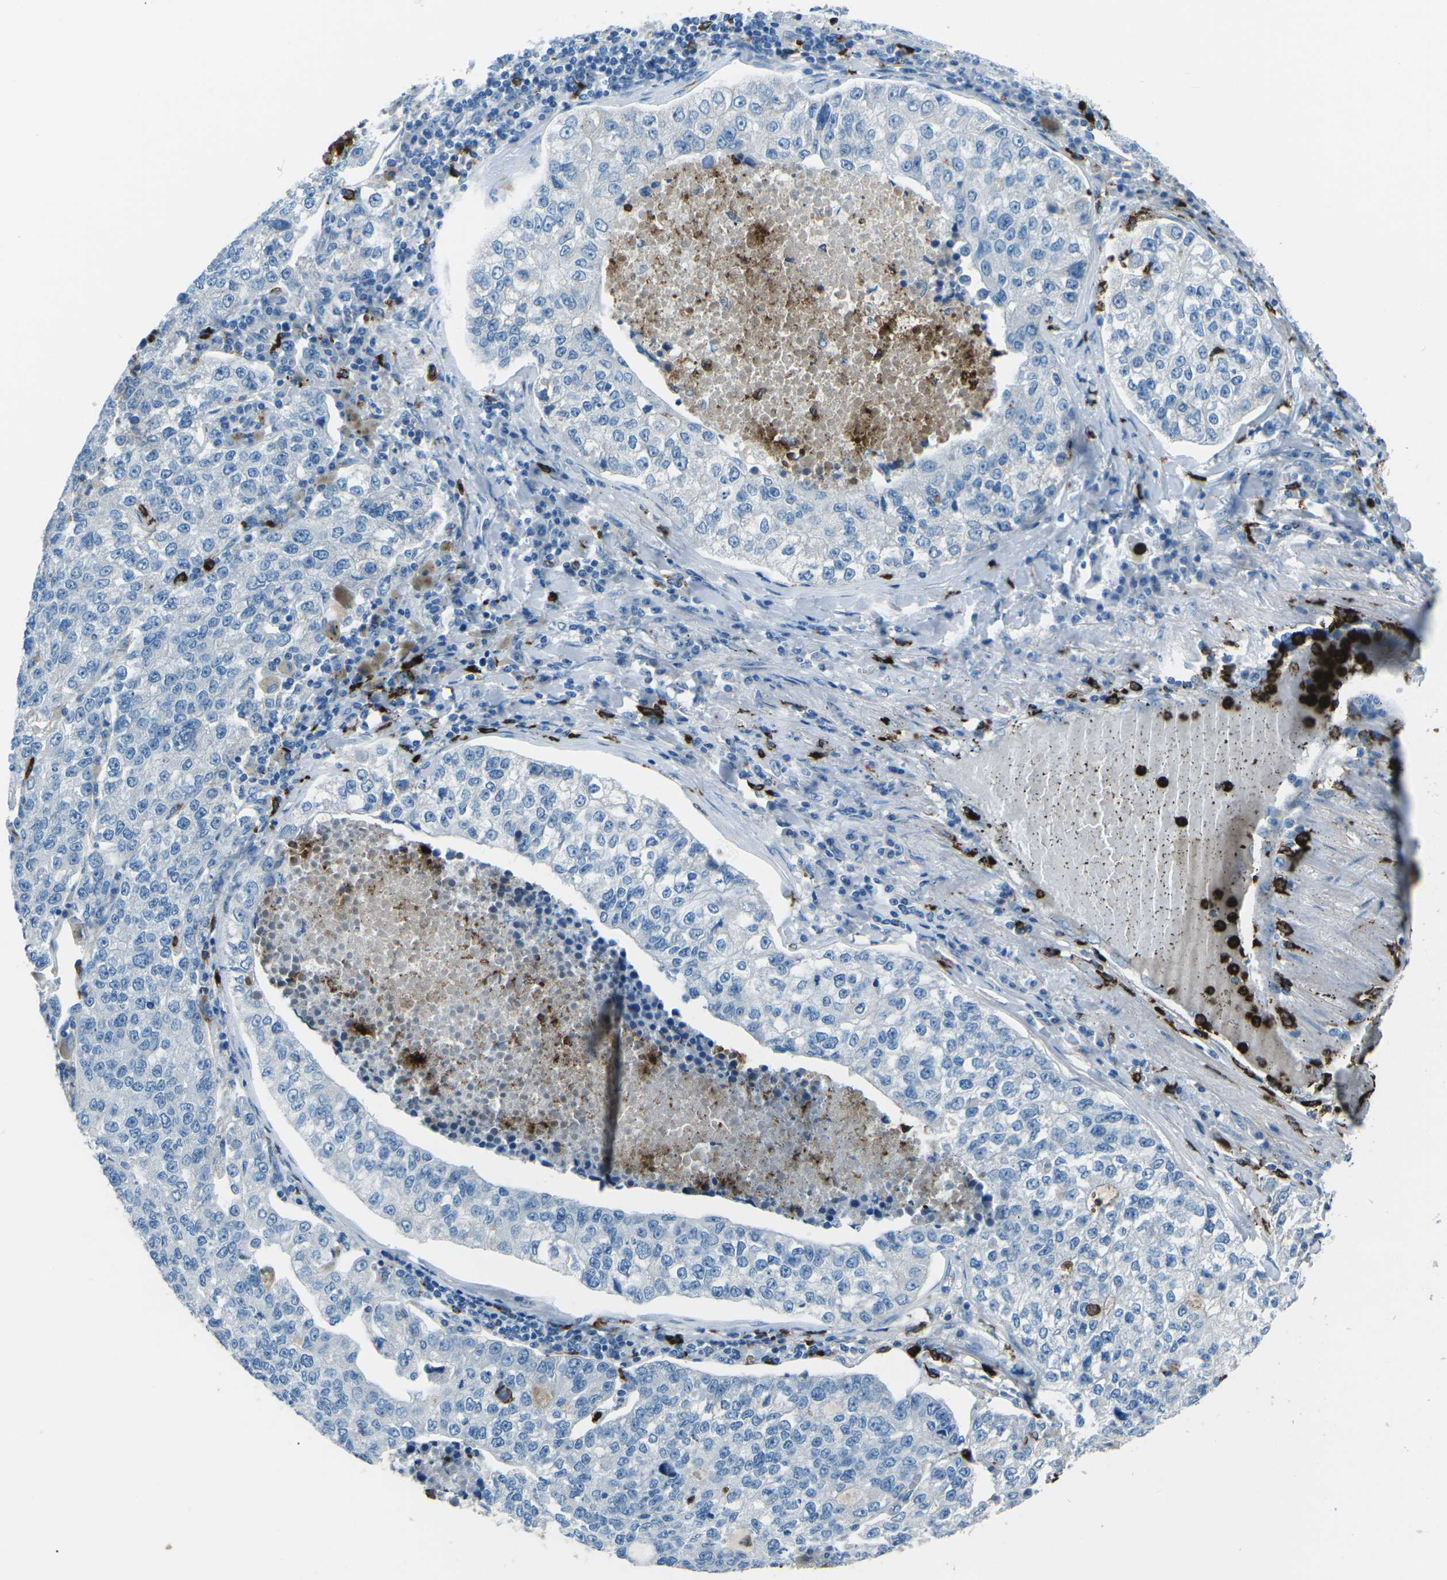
{"staining": {"intensity": "negative", "quantity": "none", "location": "none"}, "tissue": "lung cancer", "cell_type": "Tumor cells", "image_type": "cancer", "snomed": [{"axis": "morphology", "description": "Adenocarcinoma, NOS"}, {"axis": "topography", "description": "Lung"}], "caption": "Immunohistochemistry (IHC) of lung adenocarcinoma displays no staining in tumor cells.", "gene": "FCN1", "patient": {"sex": "male", "age": 49}}